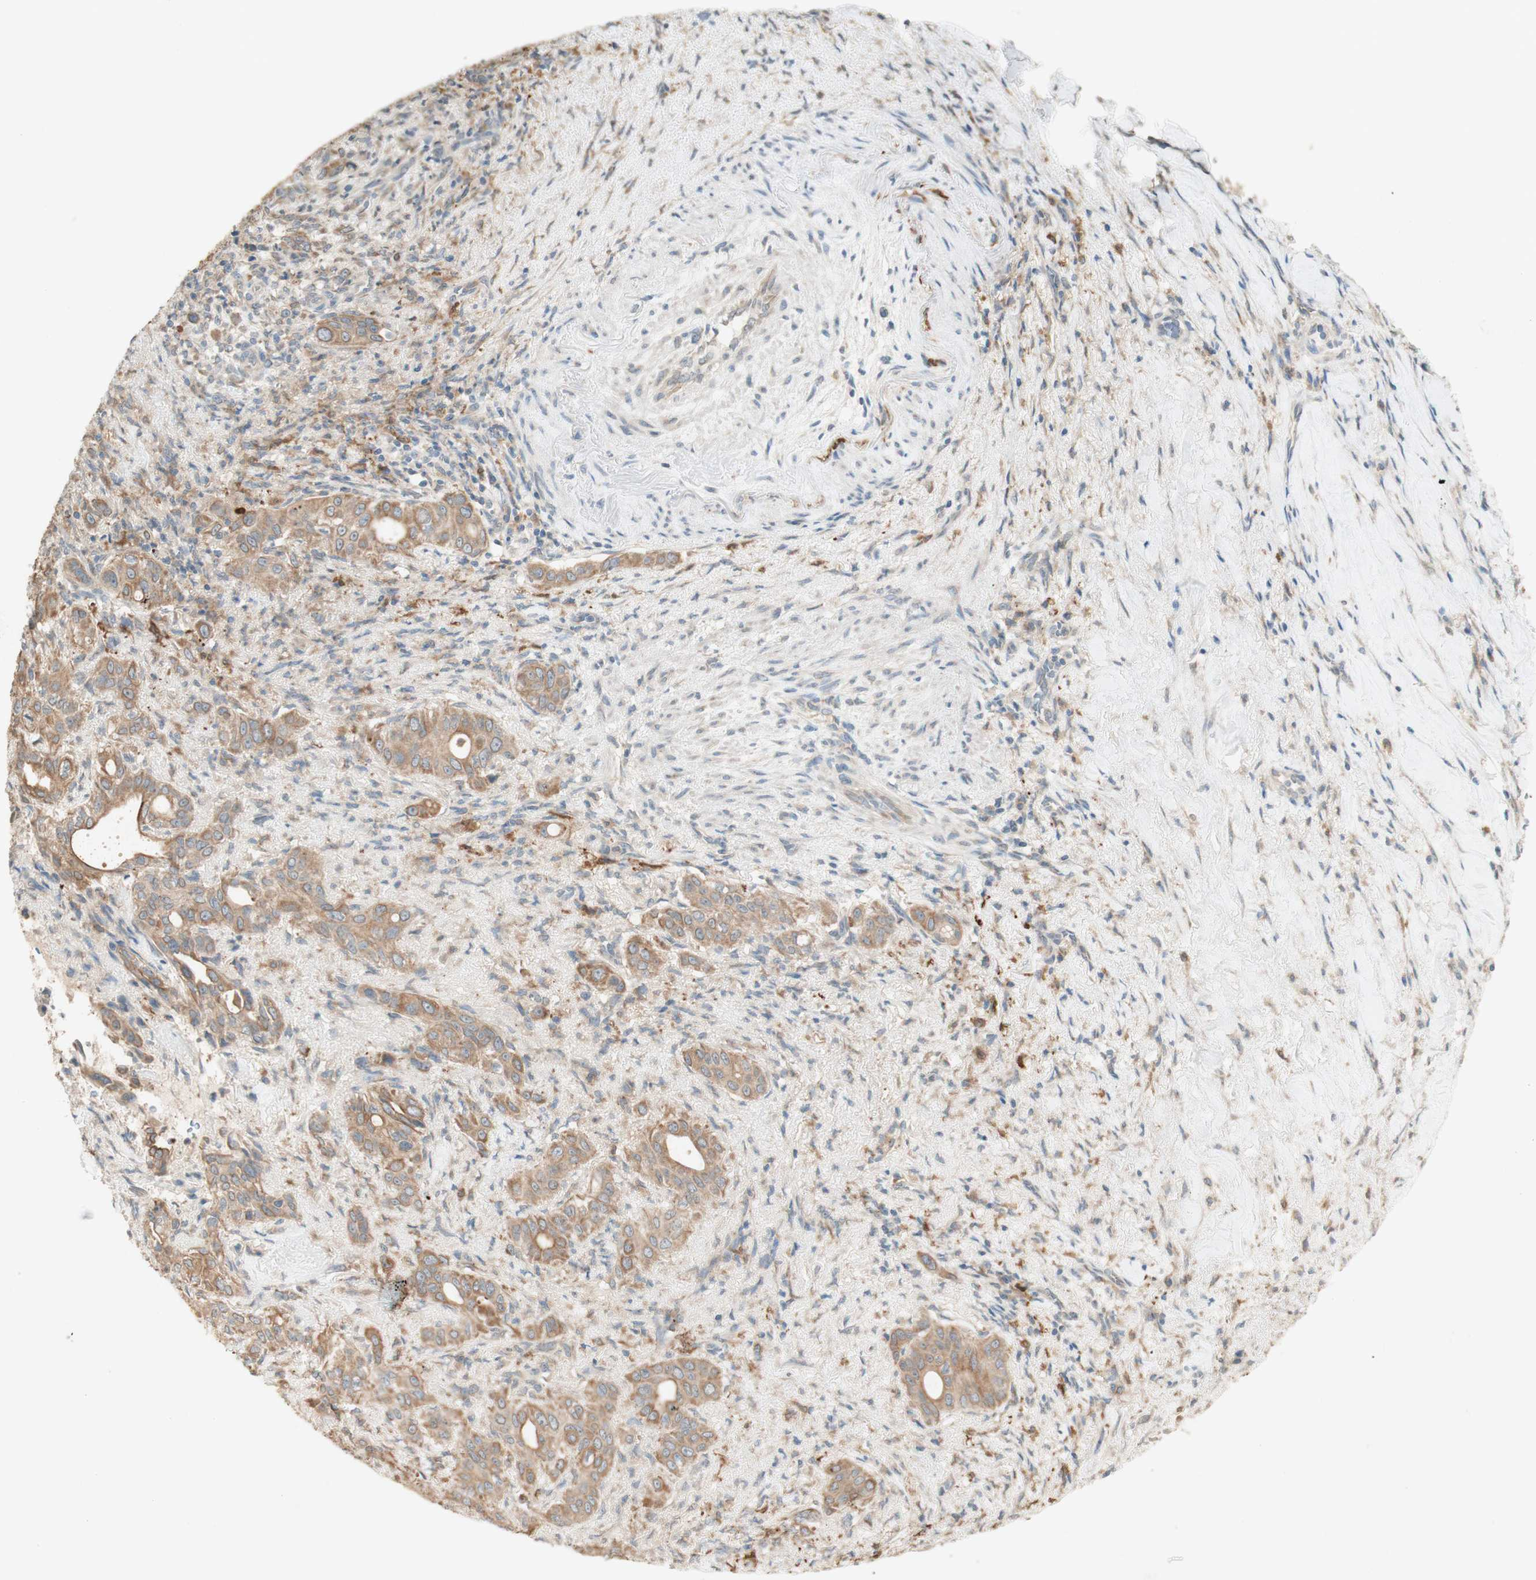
{"staining": {"intensity": "moderate", "quantity": ">75%", "location": "cytoplasmic/membranous"}, "tissue": "liver cancer", "cell_type": "Tumor cells", "image_type": "cancer", "snomed": [{"axis": "morphology", "description": "Cholangiocarcinoma"}, {"axis": "topography", "description": "Liver"}], "caption": "About >75% of tumor cells in human liver cancer (cholangiocarcinoma) demonstrate moderate cytoplasmic/membranous protein positivity as visualized by brown immunohistochemical staining.", "gene": "CLCN2", "patient": {"sex": "female", "age": 67}}